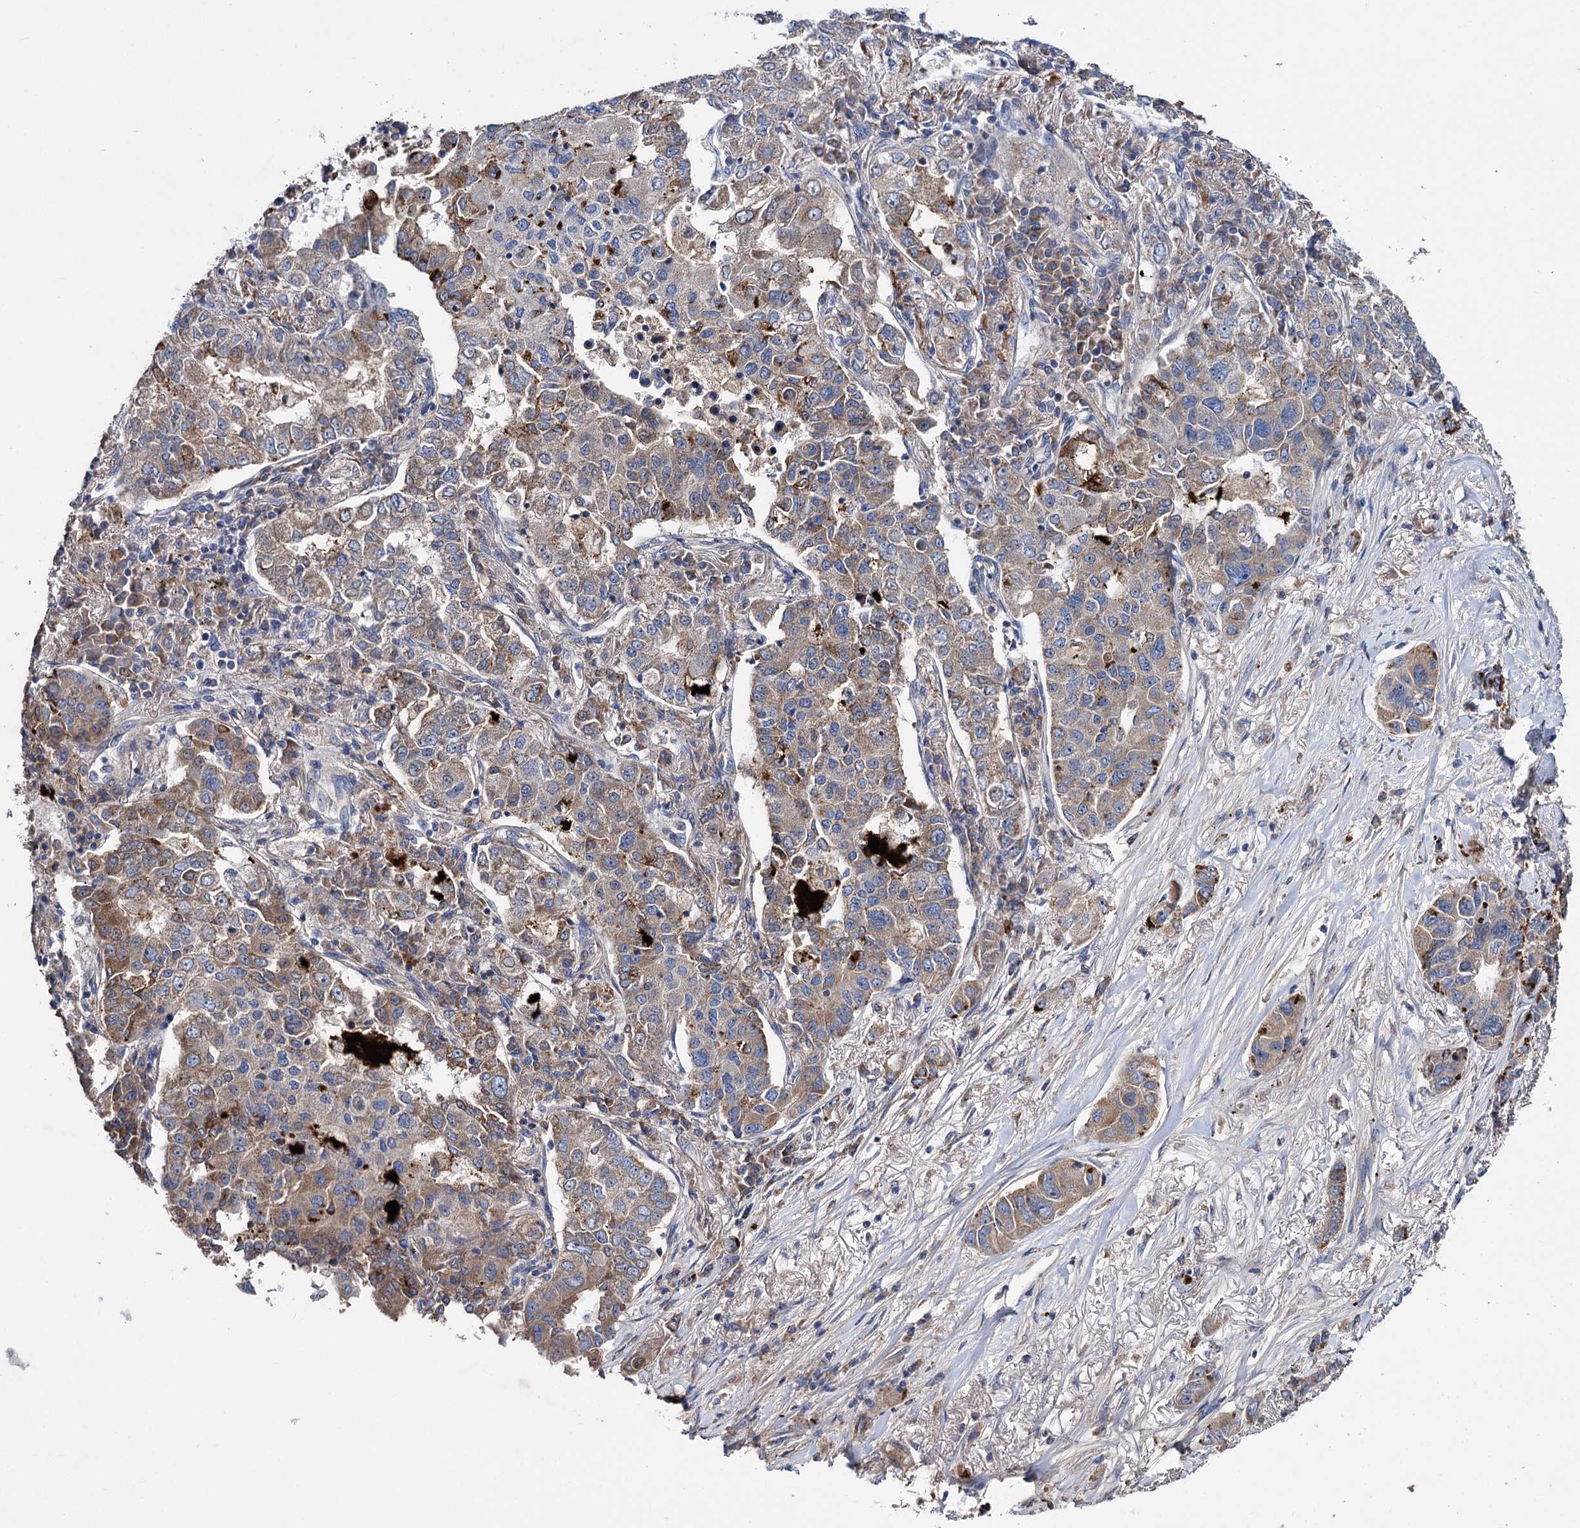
{"staining": {"intensity": "moderate", "quantity": "<25%", "location": "cytoplasmic/membranous"}, "tissue": "lung cancer", "cell_type": "Tumor cells", "image_type": "cancer", "snomed": [{"axis": "morphology", "description": "Adenocarcinoma, NOS"}, {"axis": "topography", "description": "Lung"}], "caption": "IHC (DAB) staining of lung cancer (adenocarcinoma) demonstrates moderate cytoplasmic/membranous protein staining in approximately <25% of tumor cells.", "gene": "CLPB", "patient": {"sex": "male", "age": 49}}